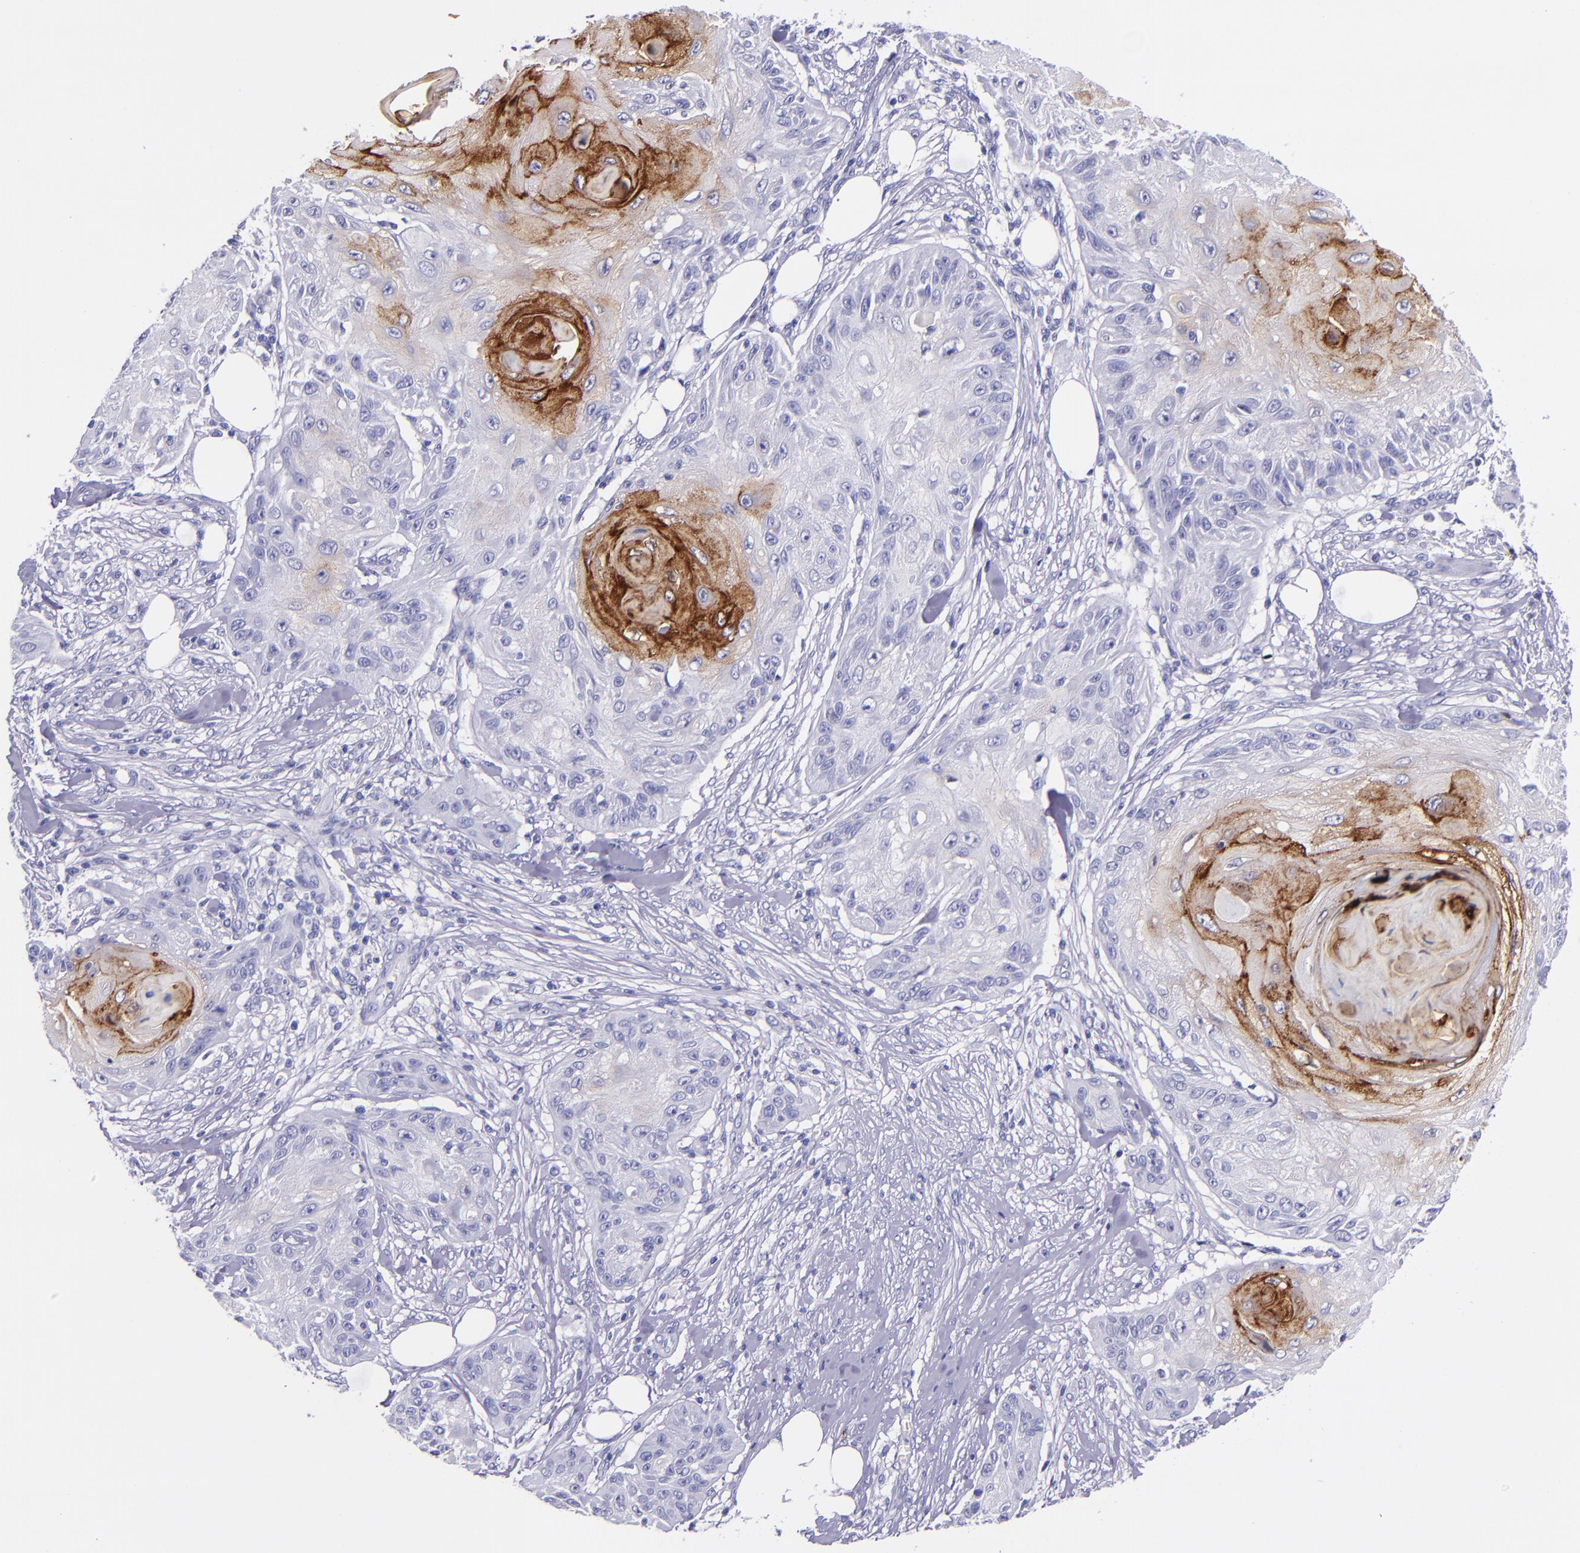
{"staining": {"intensity": "moderate", "quantity": "25%-75%", "location": "cytoplasmic/membranous"}, "tissue": "skin cancer", "cell_type": "Tumor cells", "image_type": "cancer", "snomed": [{"axis": "morphology", "description": "Squamous cell carcinoma, NOS"}, {"axis": "topography", "description": "Skin"}], "caption": "Immunohistochemistry (DAB) staining of skin squamous cell carcinoma reveals moderate cytoplasmic/membranous protein staining in about 25%-75% of tumor cells. Nuclei are stained in blue.", "gene": "SLPI", "patient": {"sex": "female", "age": 88}}